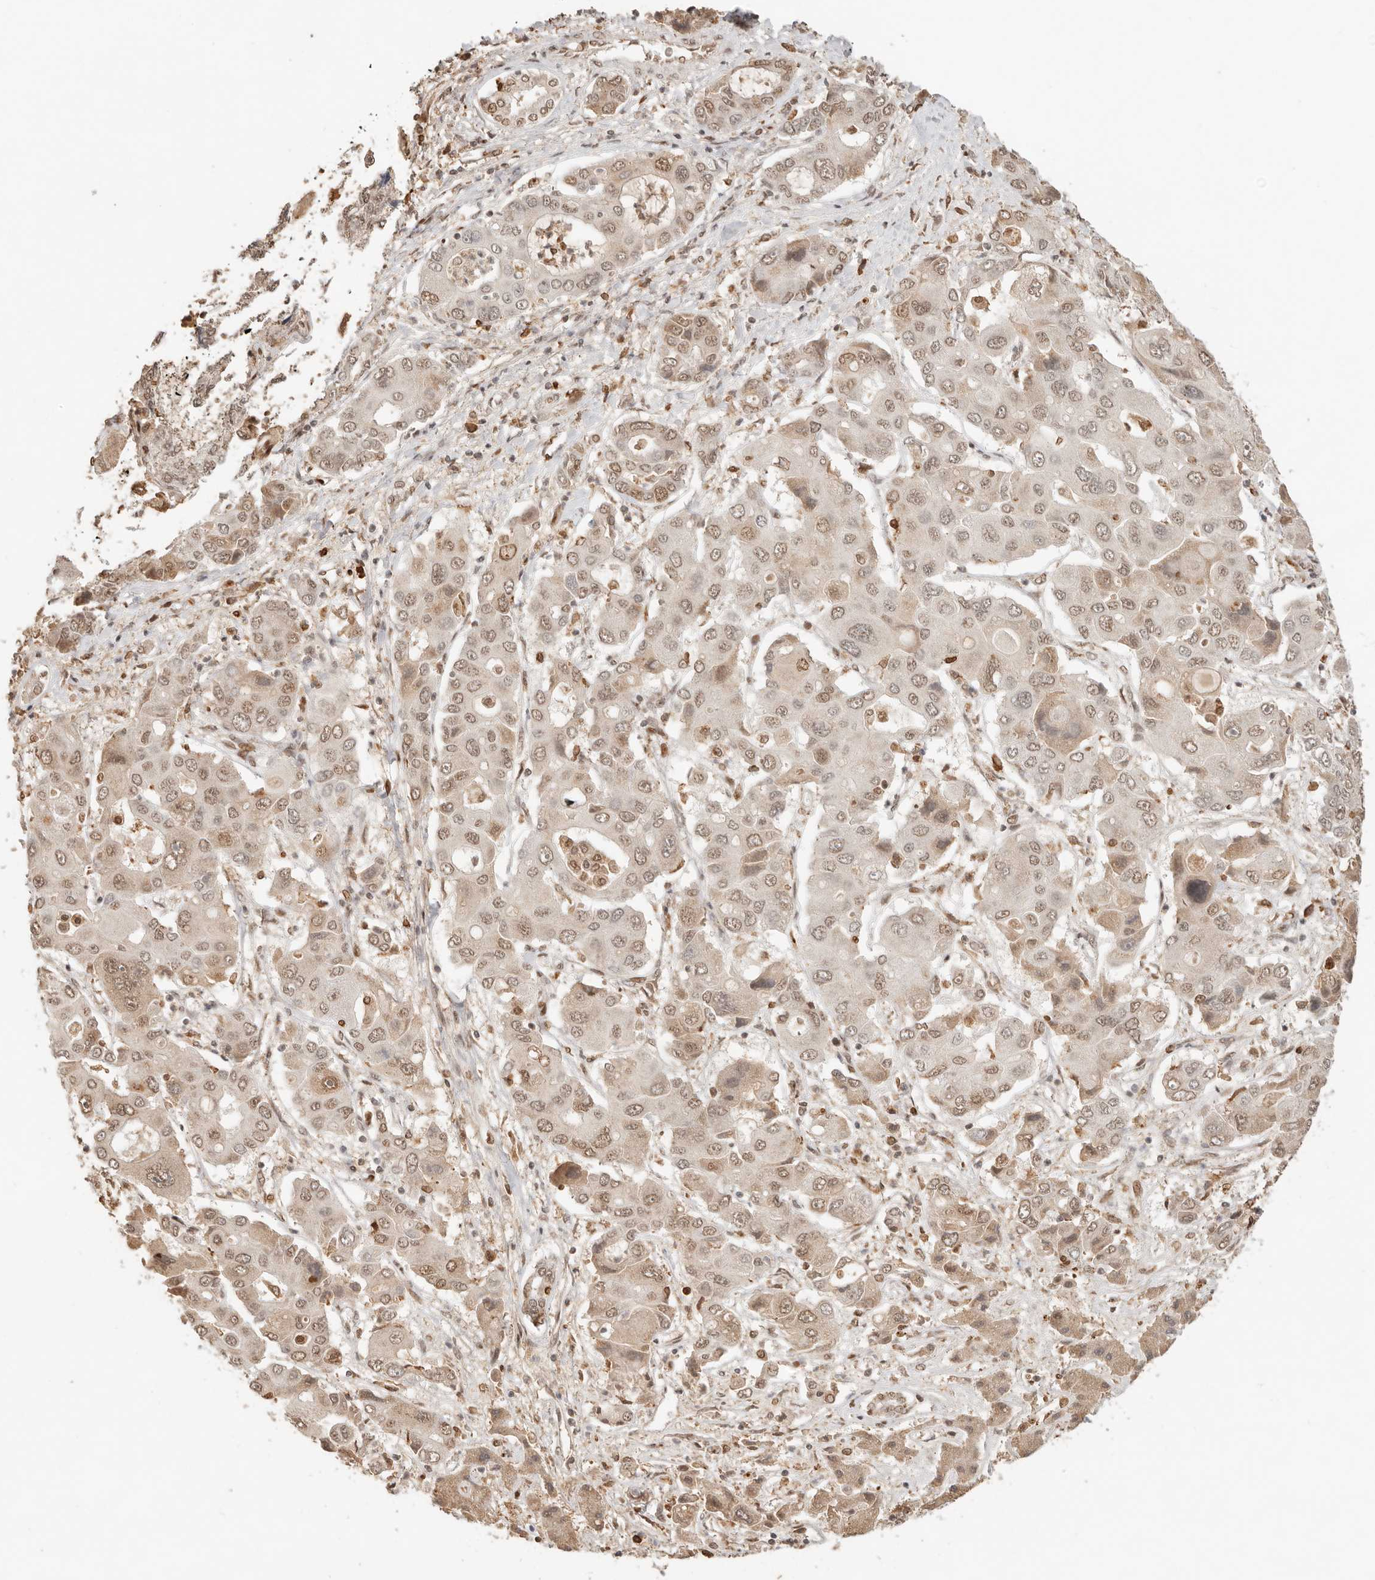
{"staining": {"intensity": "moderate", "quantity": ">75%", "location": "nuclear"}, "tissue": "liver cancer", "cell_type": "Tumor cells", "image_type": "cancer", "snomed": [{"axis": "morphology", "description": "Cholangiocarcinoma"}, {"axis": "topography", "description": "Liver"}], "caption": "Immunohistochemistry (IHC) (DAB (3,3'-diaminobenzidine)) staining of liver cancer (cholangiocarcinoma) shows moderate nuclear protein positivity in about >75% of tumor cells.", "gene": "NPAS2", "patient": {"sex": "male", "age": 67}}